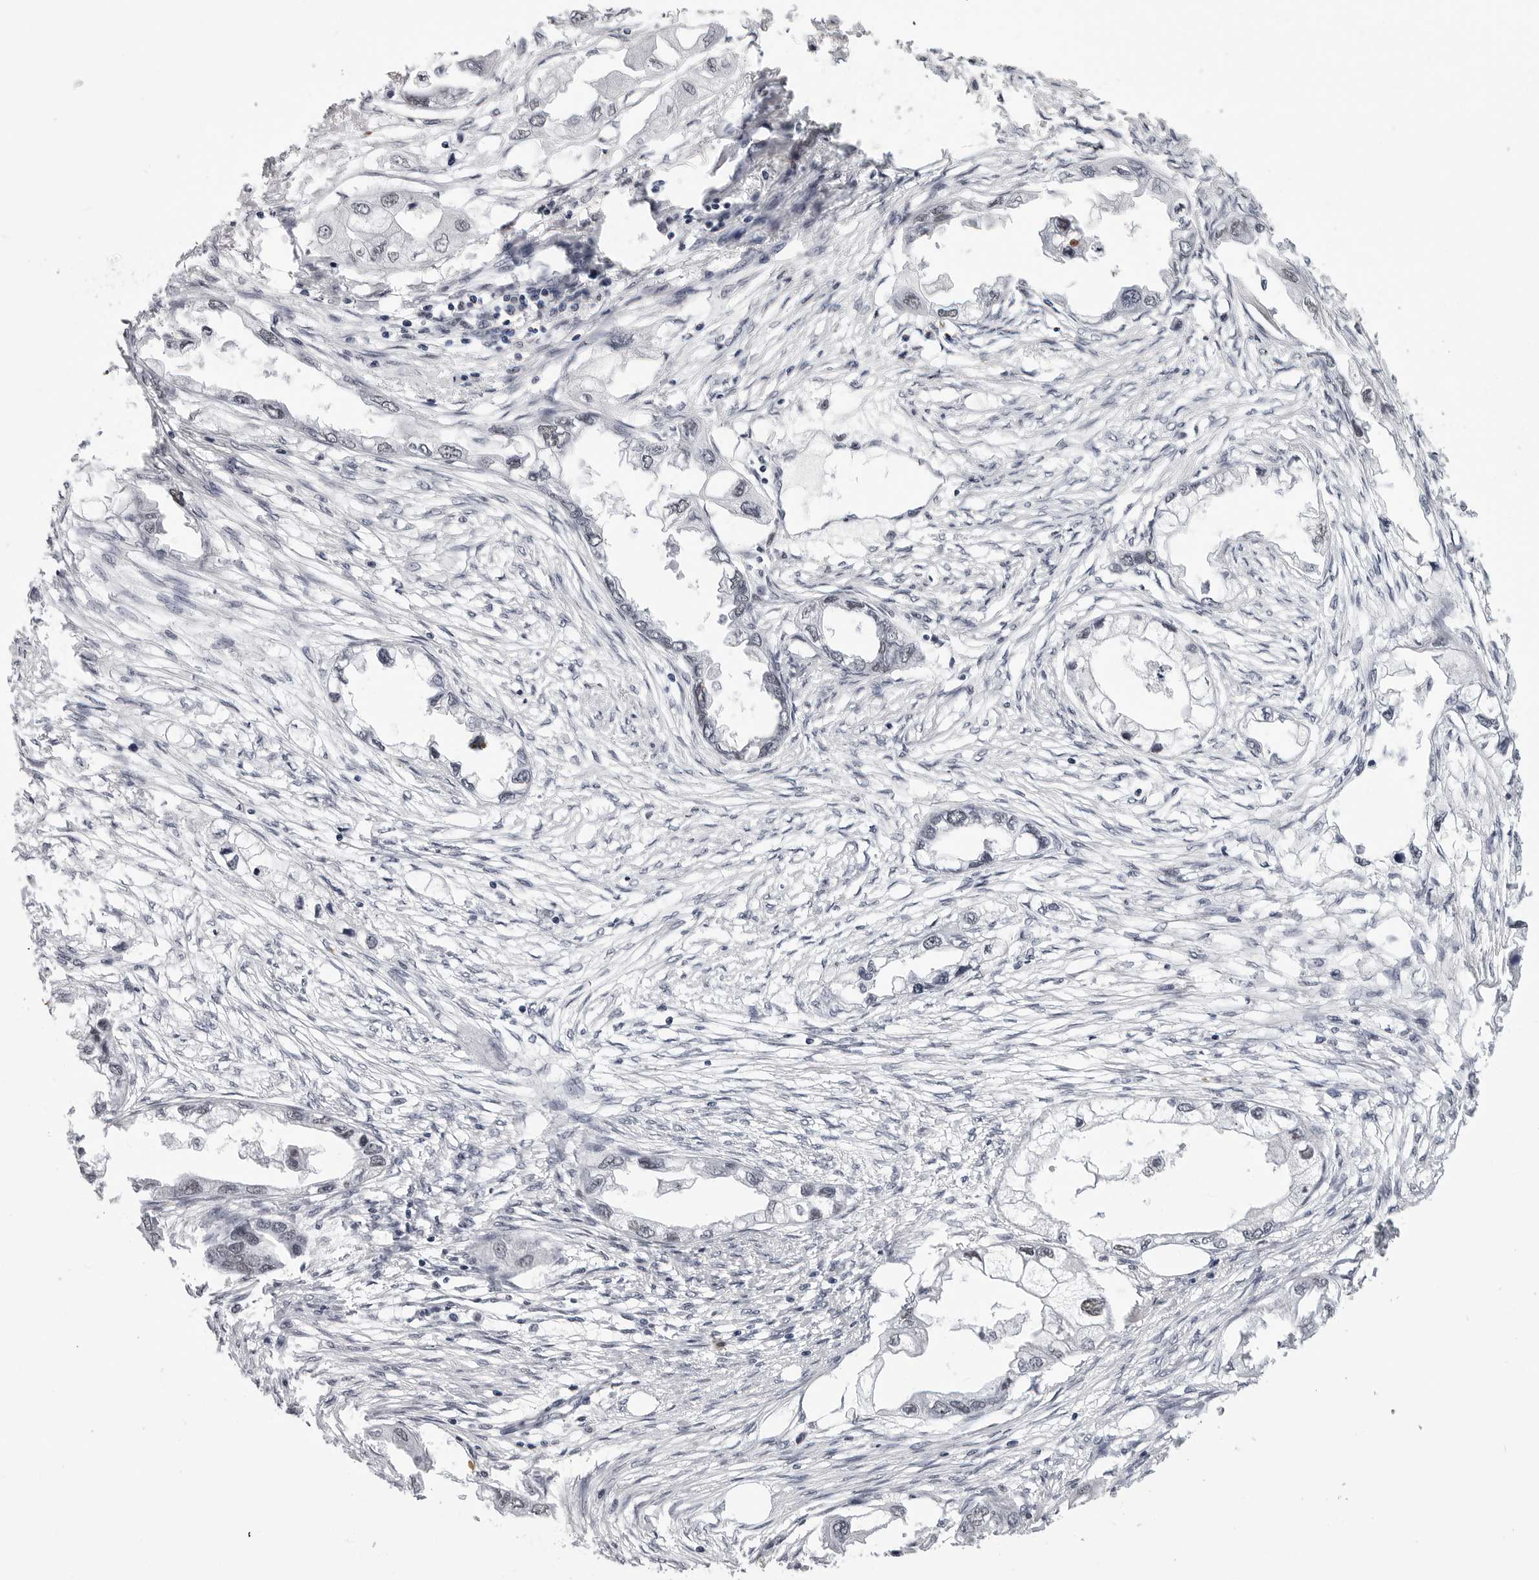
{"staining": {"intensity": "negative", "quantity": "none", "location": "none"}, "tissue": "endometrial cancer", "cell_type": "Tumor cells", "image_type": "cancer", "snomed": [{"axis": "morphology", "description": "Adenocarcinoma, NOS"}, {"axis": "morphology", "description": "Adenocarcinoma, metastatic, NOS"}, {"axis": "topography", "description": "Adipose tissue"}, {"axis": "topography", "description": "Endometrium"}], "caption": "DAB (3,3'-diaminobenzidine) immunohistochemical staining of adenocarcinoma (endometrial) shows no significant staining in tumor cells. Brightfield microscopy of IHC stained with DAB (3,3'-diaminobenzidine) (brown) and hematoxylin (blue), captured at high magnification.", "gene": "SF3B4", "patient": {"sex": "female", "age": 67}}